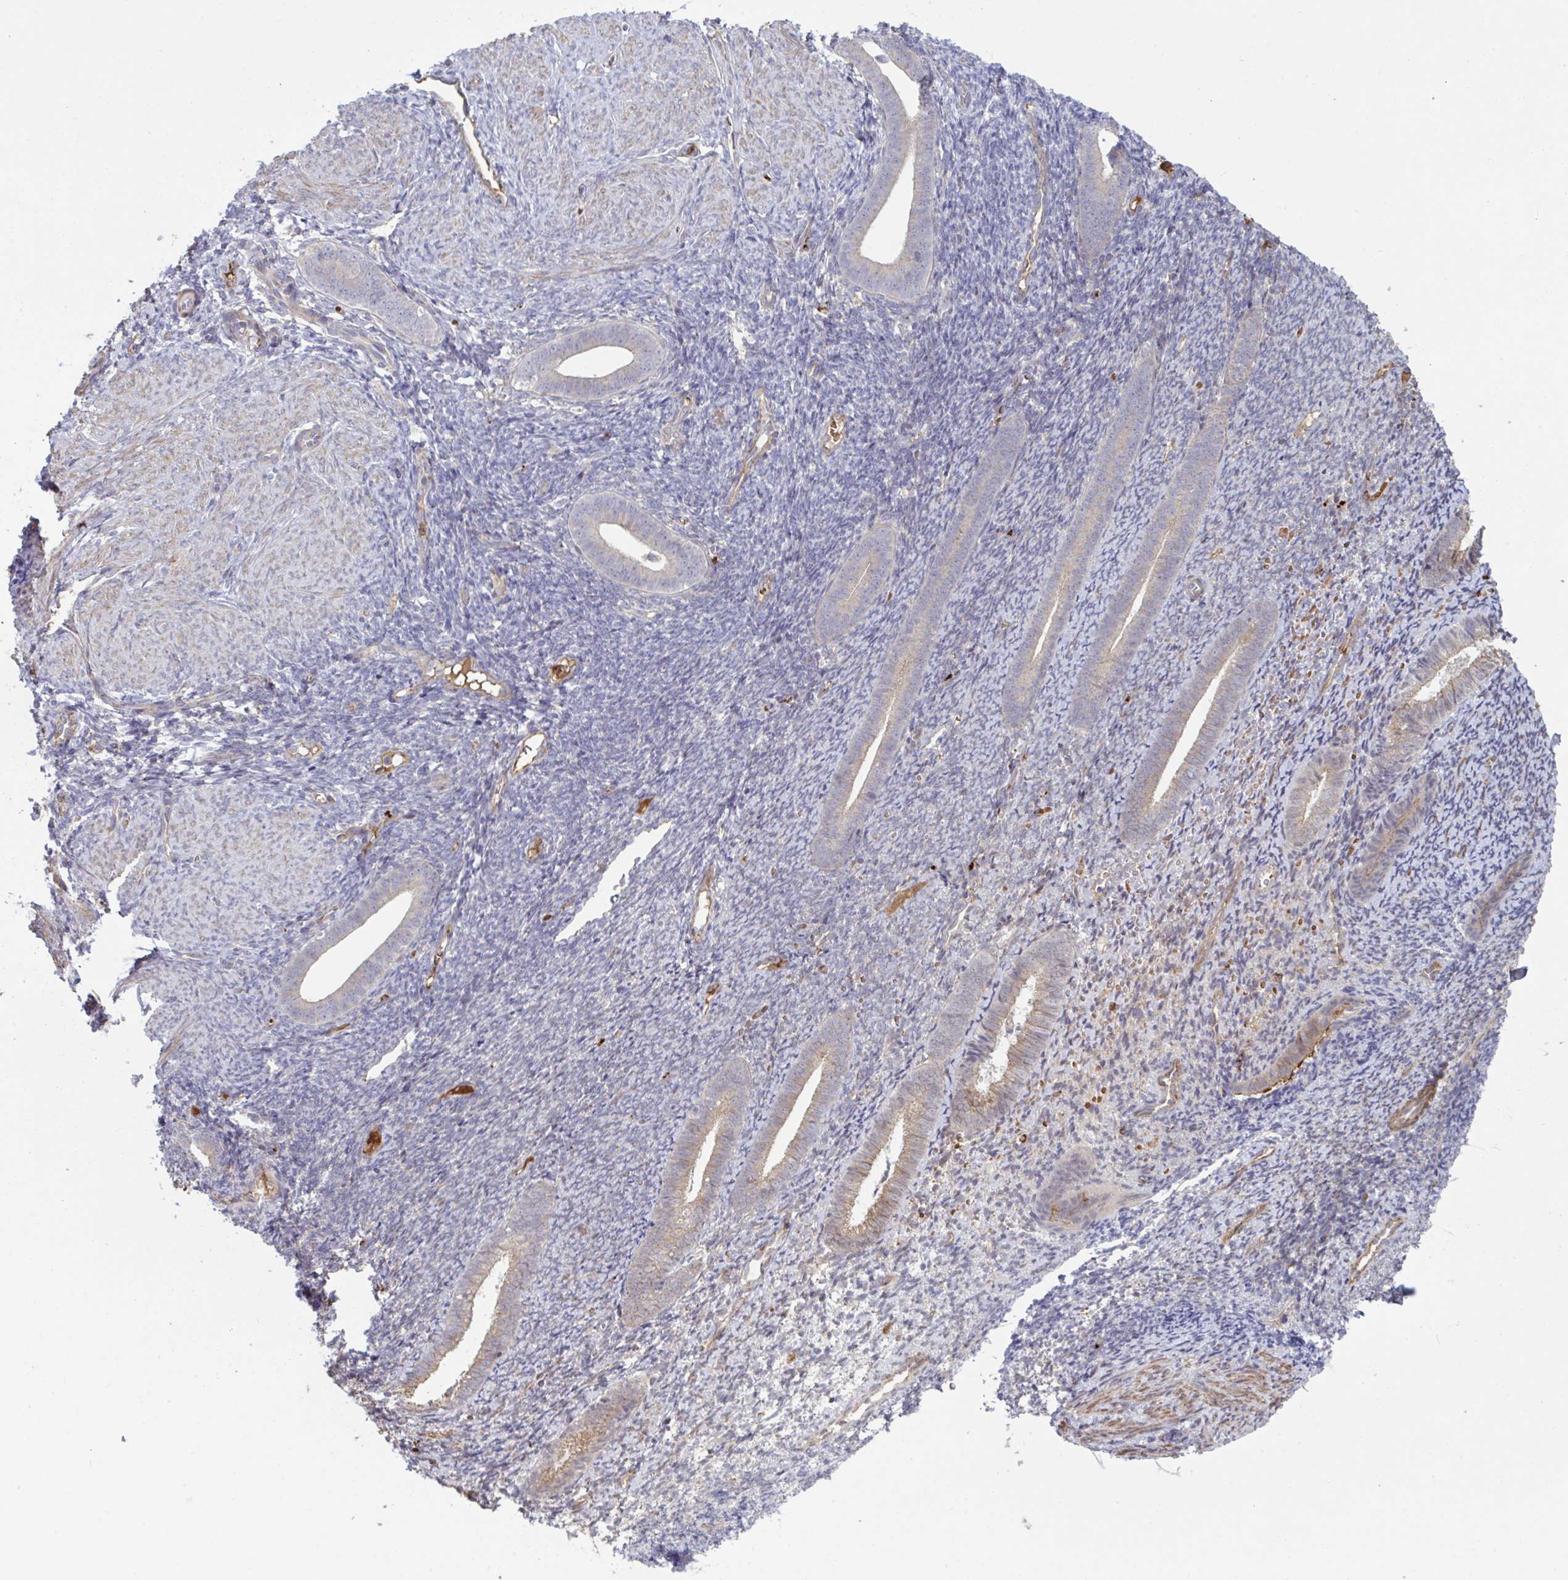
{"staining": {"intensity": "negative", "quantity": "none", "location": "none"}, "tissue": "endometrium", "cell_type": "Cells in endometrial stroma", "image_type": "normal", "snomed": [{"axis": "morphology", "description": "Normal tissue, NOS"}, {"axis": "topography", "description": "Endometrium"}], "caption": "Protein analysis of unremarkable endometrium demonstrates no significant staining in cells in endometrial stroma.", "gene": "IL1R1", "patient": {"sex": "female", "age": 39}}